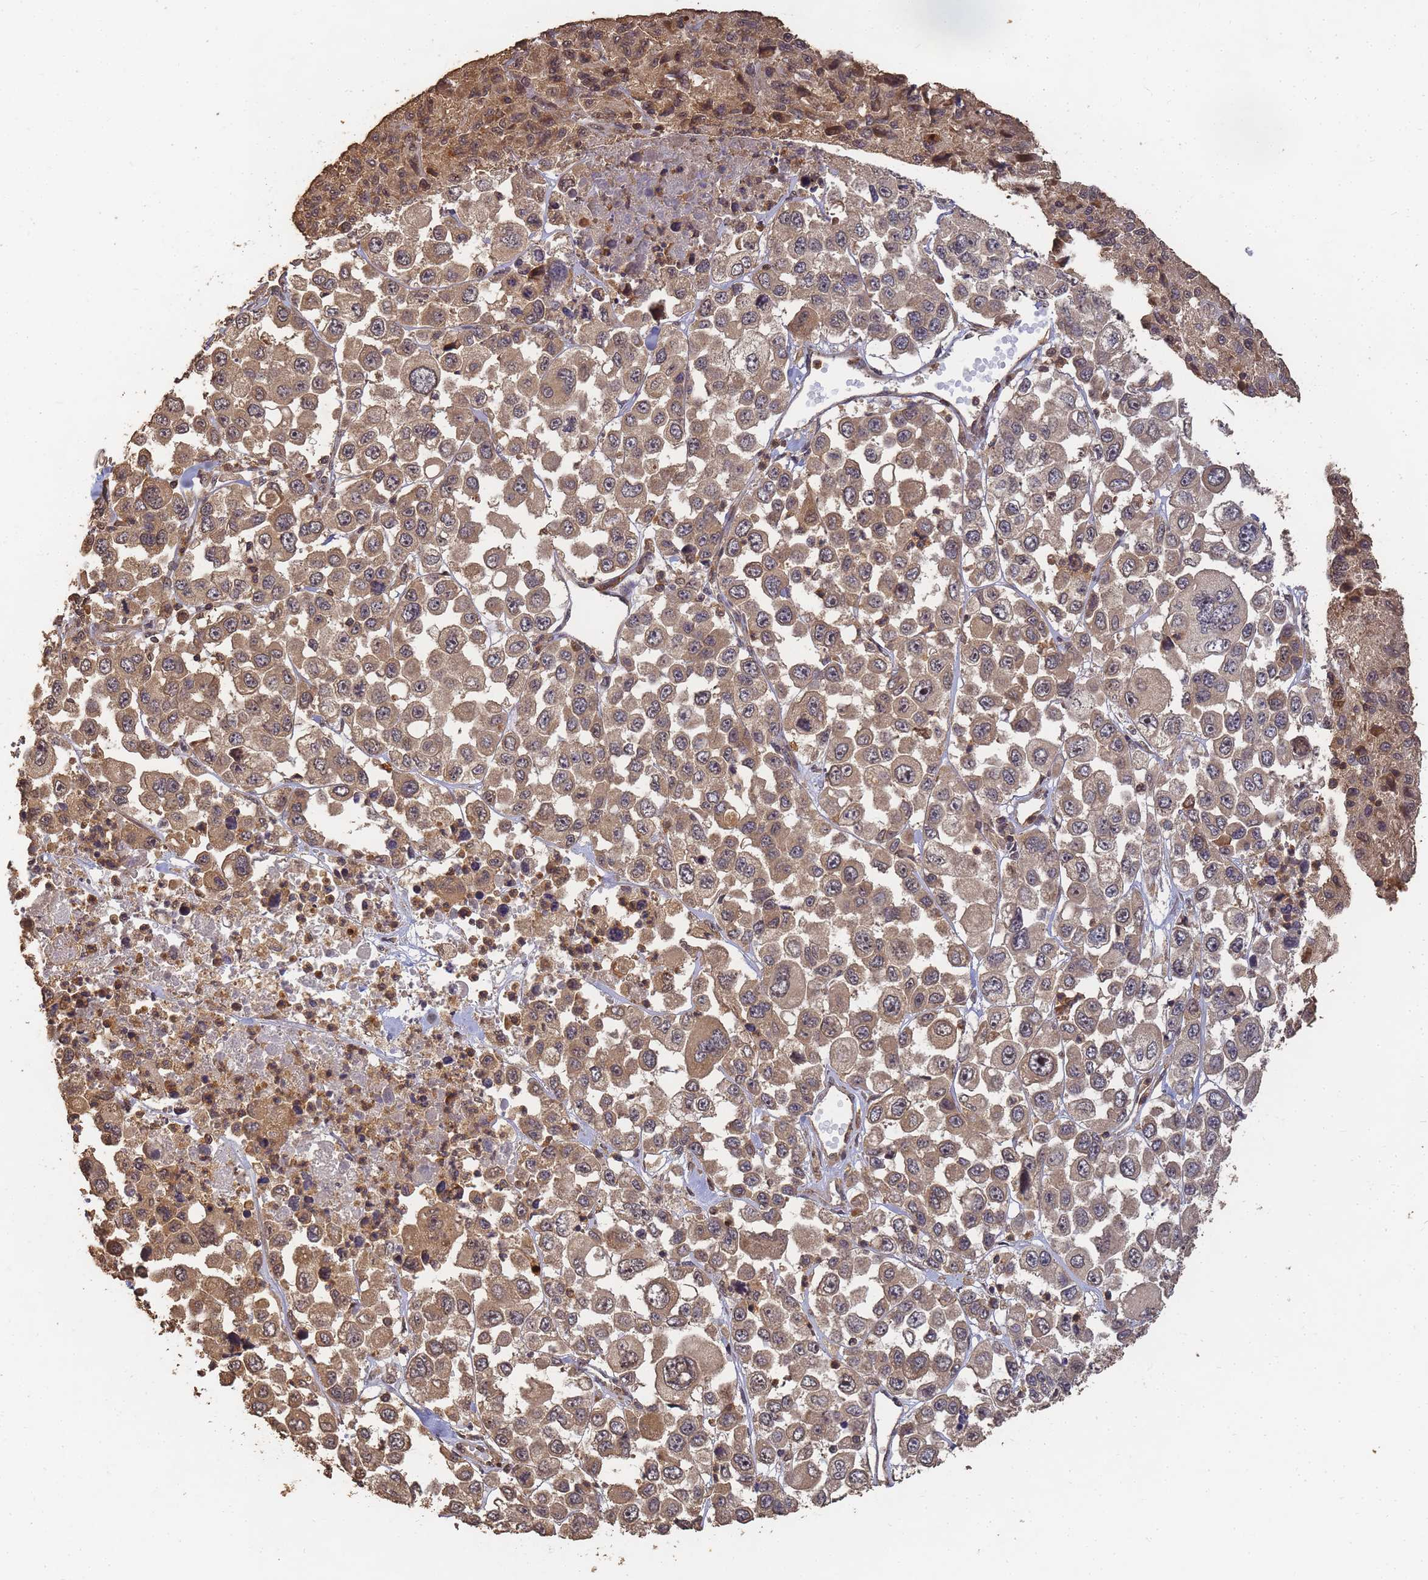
{"staining": {"intensity": "moderate", "quantity": ">75%", "location": "cytoplasmic/membranous,nuclear"}, "tissue": "melanoma", "cell_type": "Tumor cells", "image_type": "cancer", "snomed": [{"axis": "morphology", "description": "Malignant melanoma, Metastatic site"}, {"axis": "topography", "description": "Lymph node"}], "caption": "An IHC micrograph of tumor tissue is shown. Protein staining in brown labels moderate cytoplasmic/membranous and nuclear positivity in malignant melanoma (metastatic site) within tumor cells. (DAB = brown stain, brightfield microscopy at high magnification).", "gene": "ALKBH1", "patient": {"sex": "female", "age": 54}}